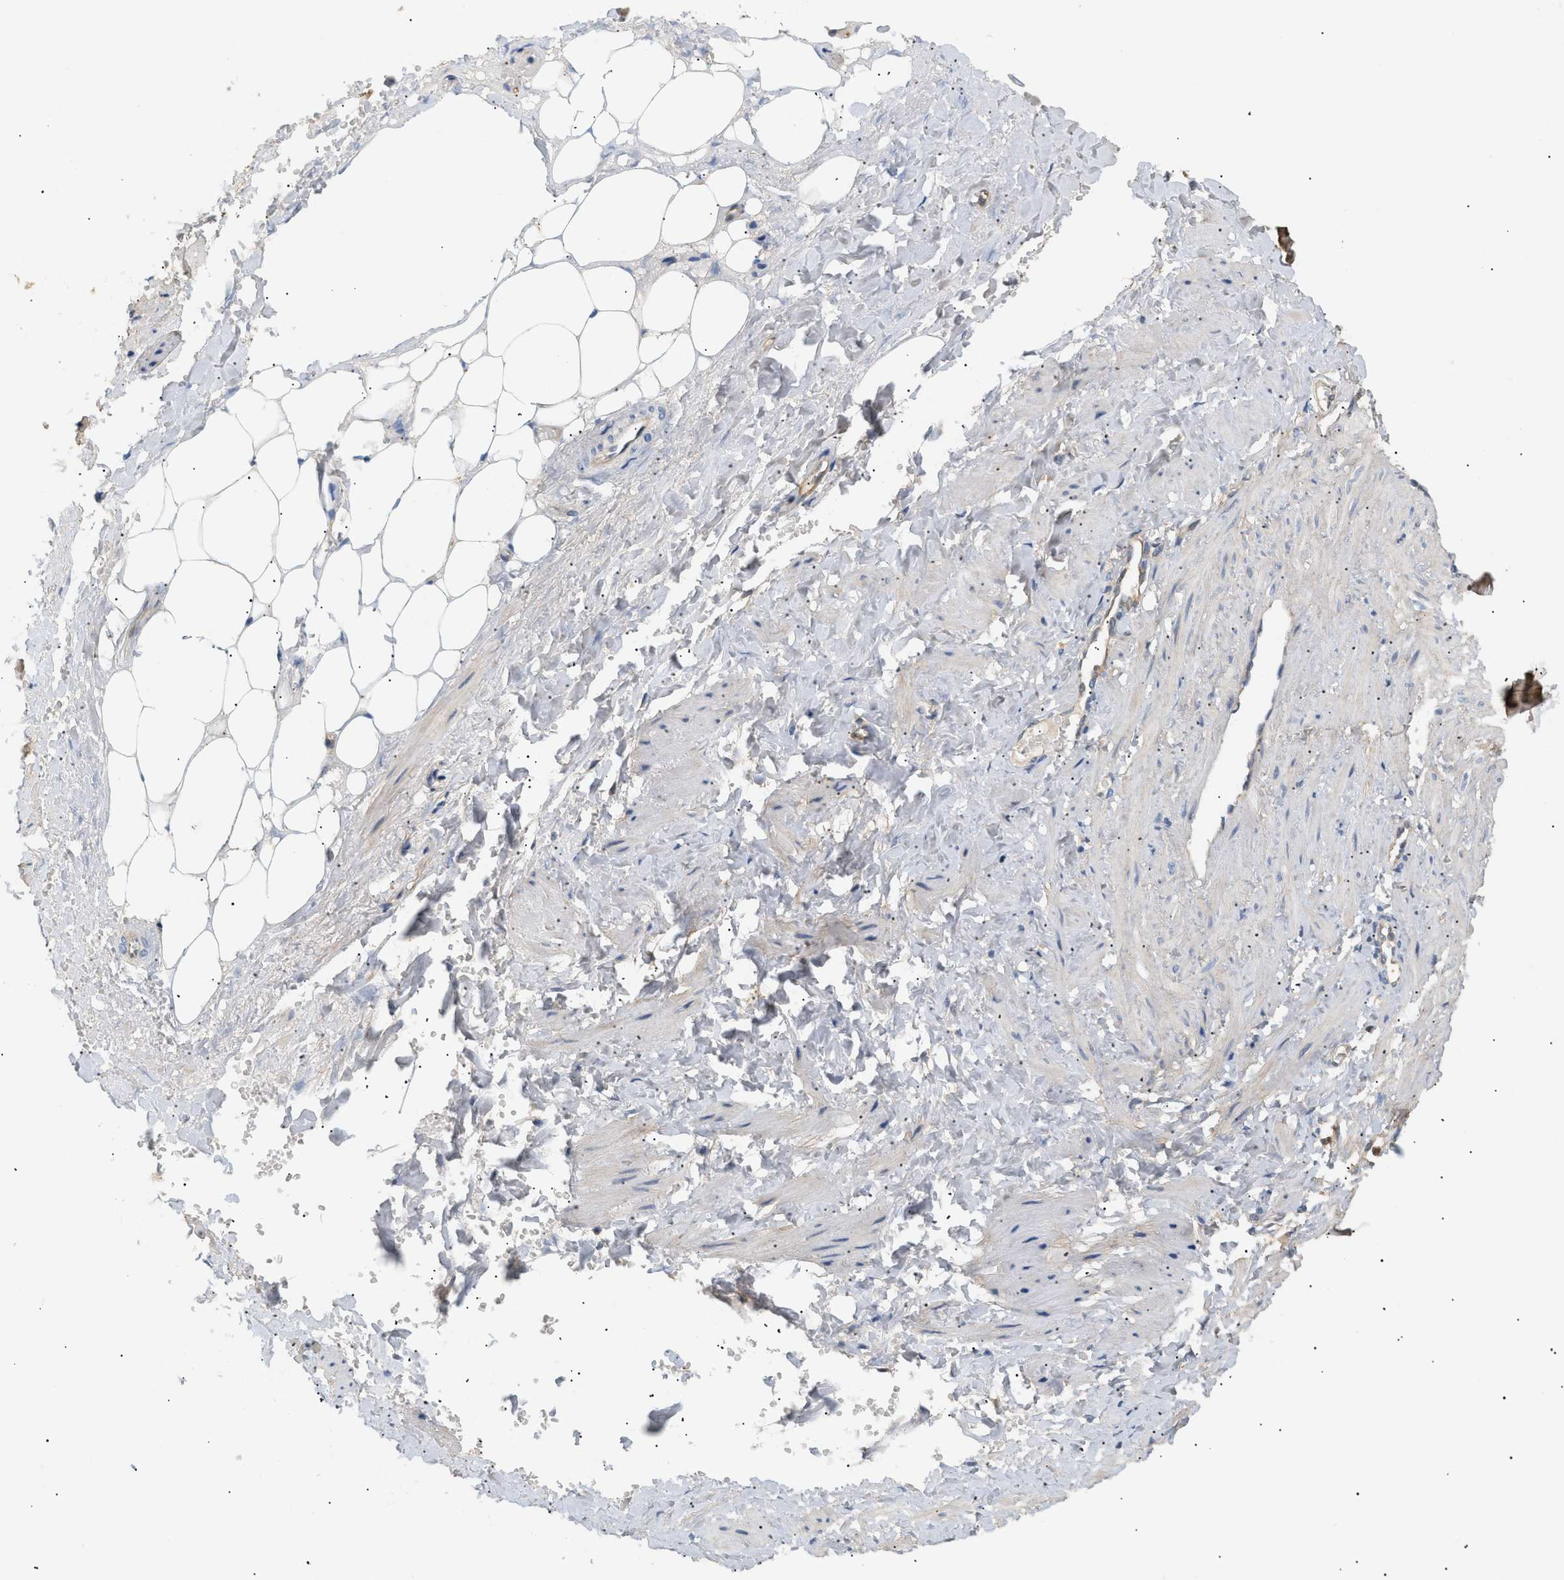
{"staining": {"intensity": "weak", "quantity": ">75%", "location": "cytoplasmic/membranous"}, "tissue": "adipose tissue", "cell_type": "Adipocytes", "image_type": "normal", "snomed": [{"axis": "morphology", "description": "Normal tissue, NOS"}, {"axis": "topography", "description": "Soft tissue"}, {"axis": "topography", "description": "Vascular tissue"}], "caption": "A low amount of weak cytoplasmic/membranous expression is appreciated in about >75% of adipocytes in unremarkable adipose tissue.", "gene": "FARS2", "patient": {"sex": "female", "age": 35}}